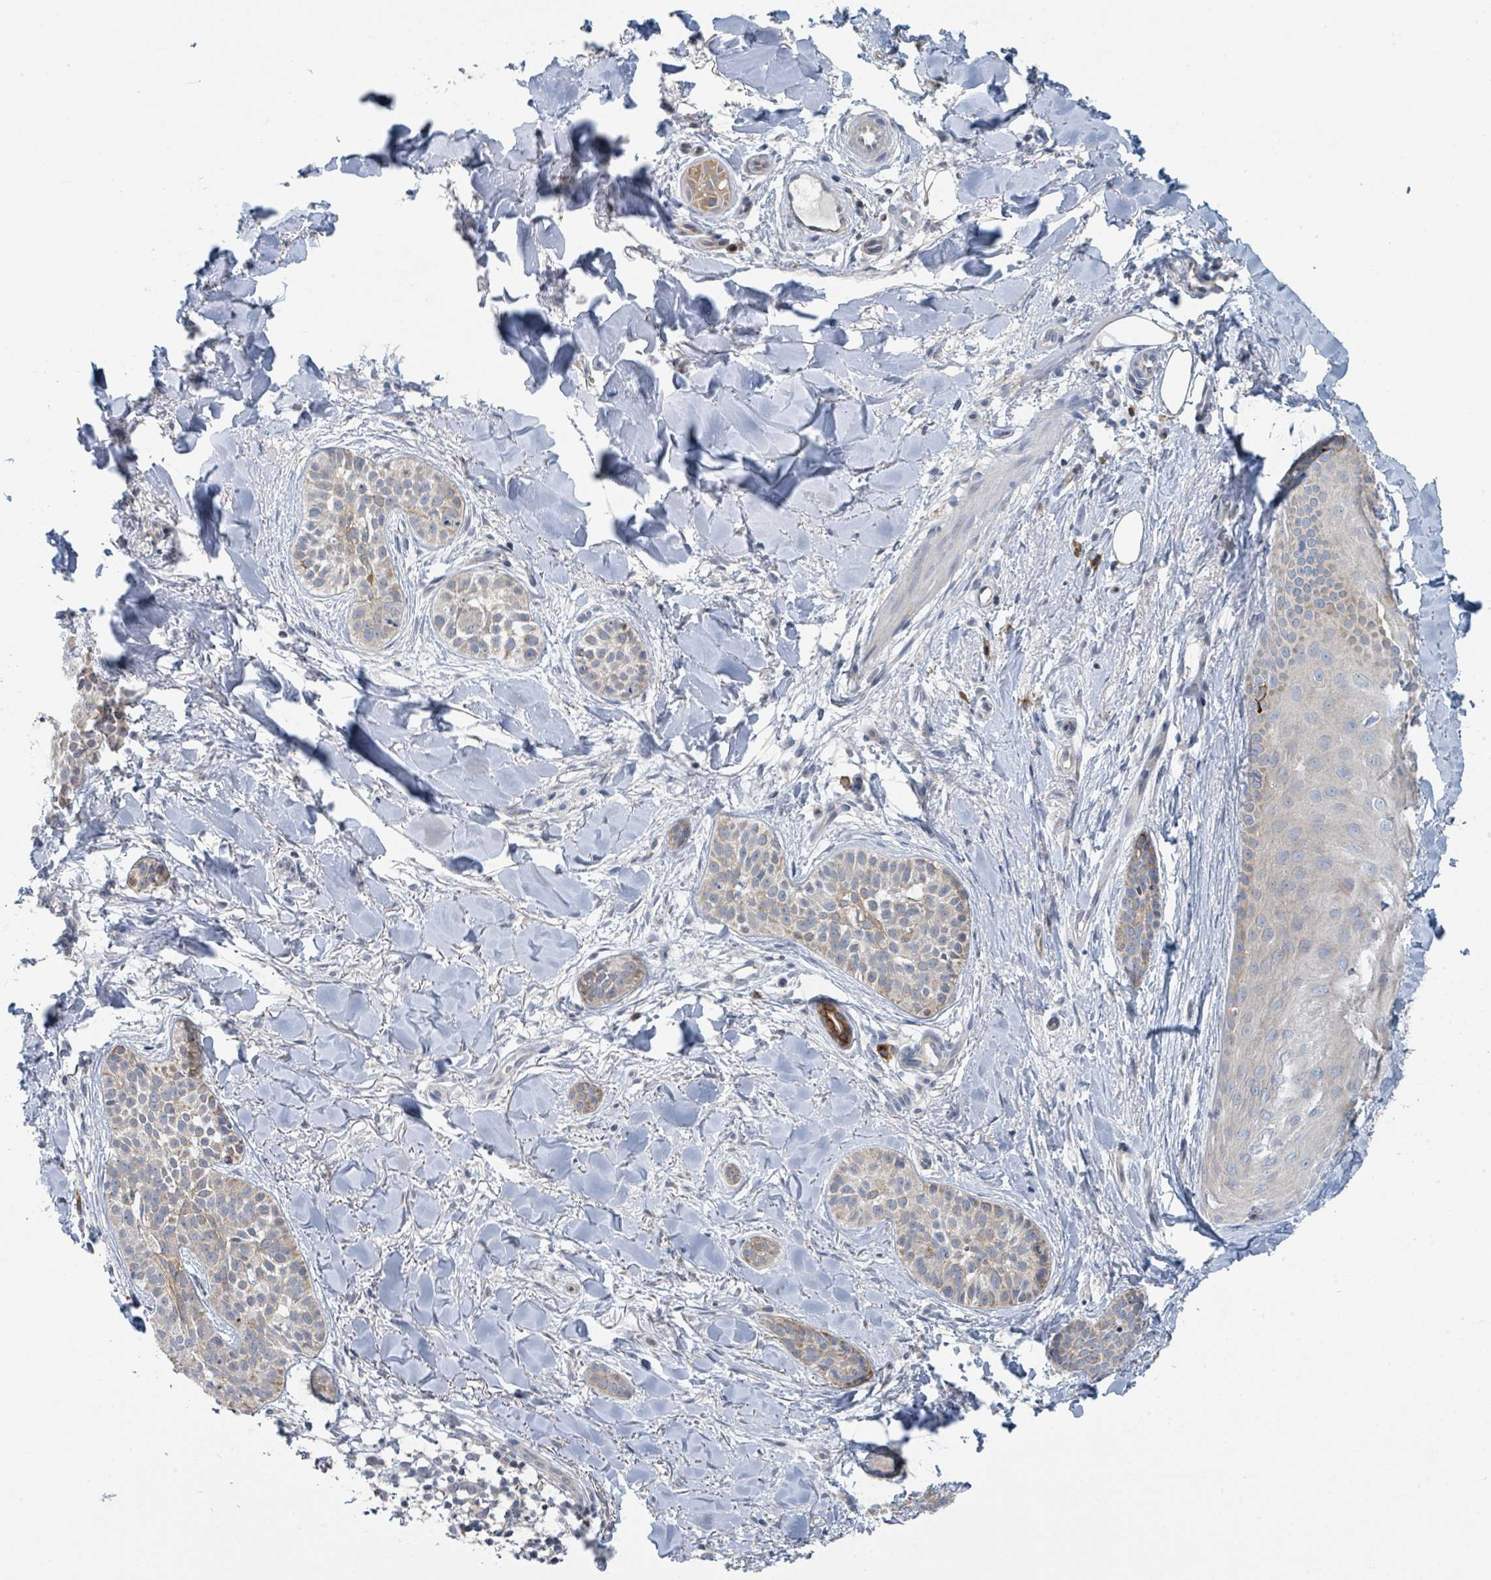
{"staining": {"intensity": "weak", "quantity": "25%-75%", "location": "cytoplasmic/membranous"}, "tissue": "skin cancer", "cell_type": "Tumor cells", "image_type": "cancer", "snomed": [{"axis": "morphology", "description": "Basal cell carcinoma"}, {"axis": "topography", "description": "Skin"}], "caption": "Protein expression analysis of human skin cancer reveals weak cytoplasmic/membranous positivity in about 25%-75% of tumor cells.", "gene": "ANKRD55", "patient": {"sex": "male", "age": 52}}